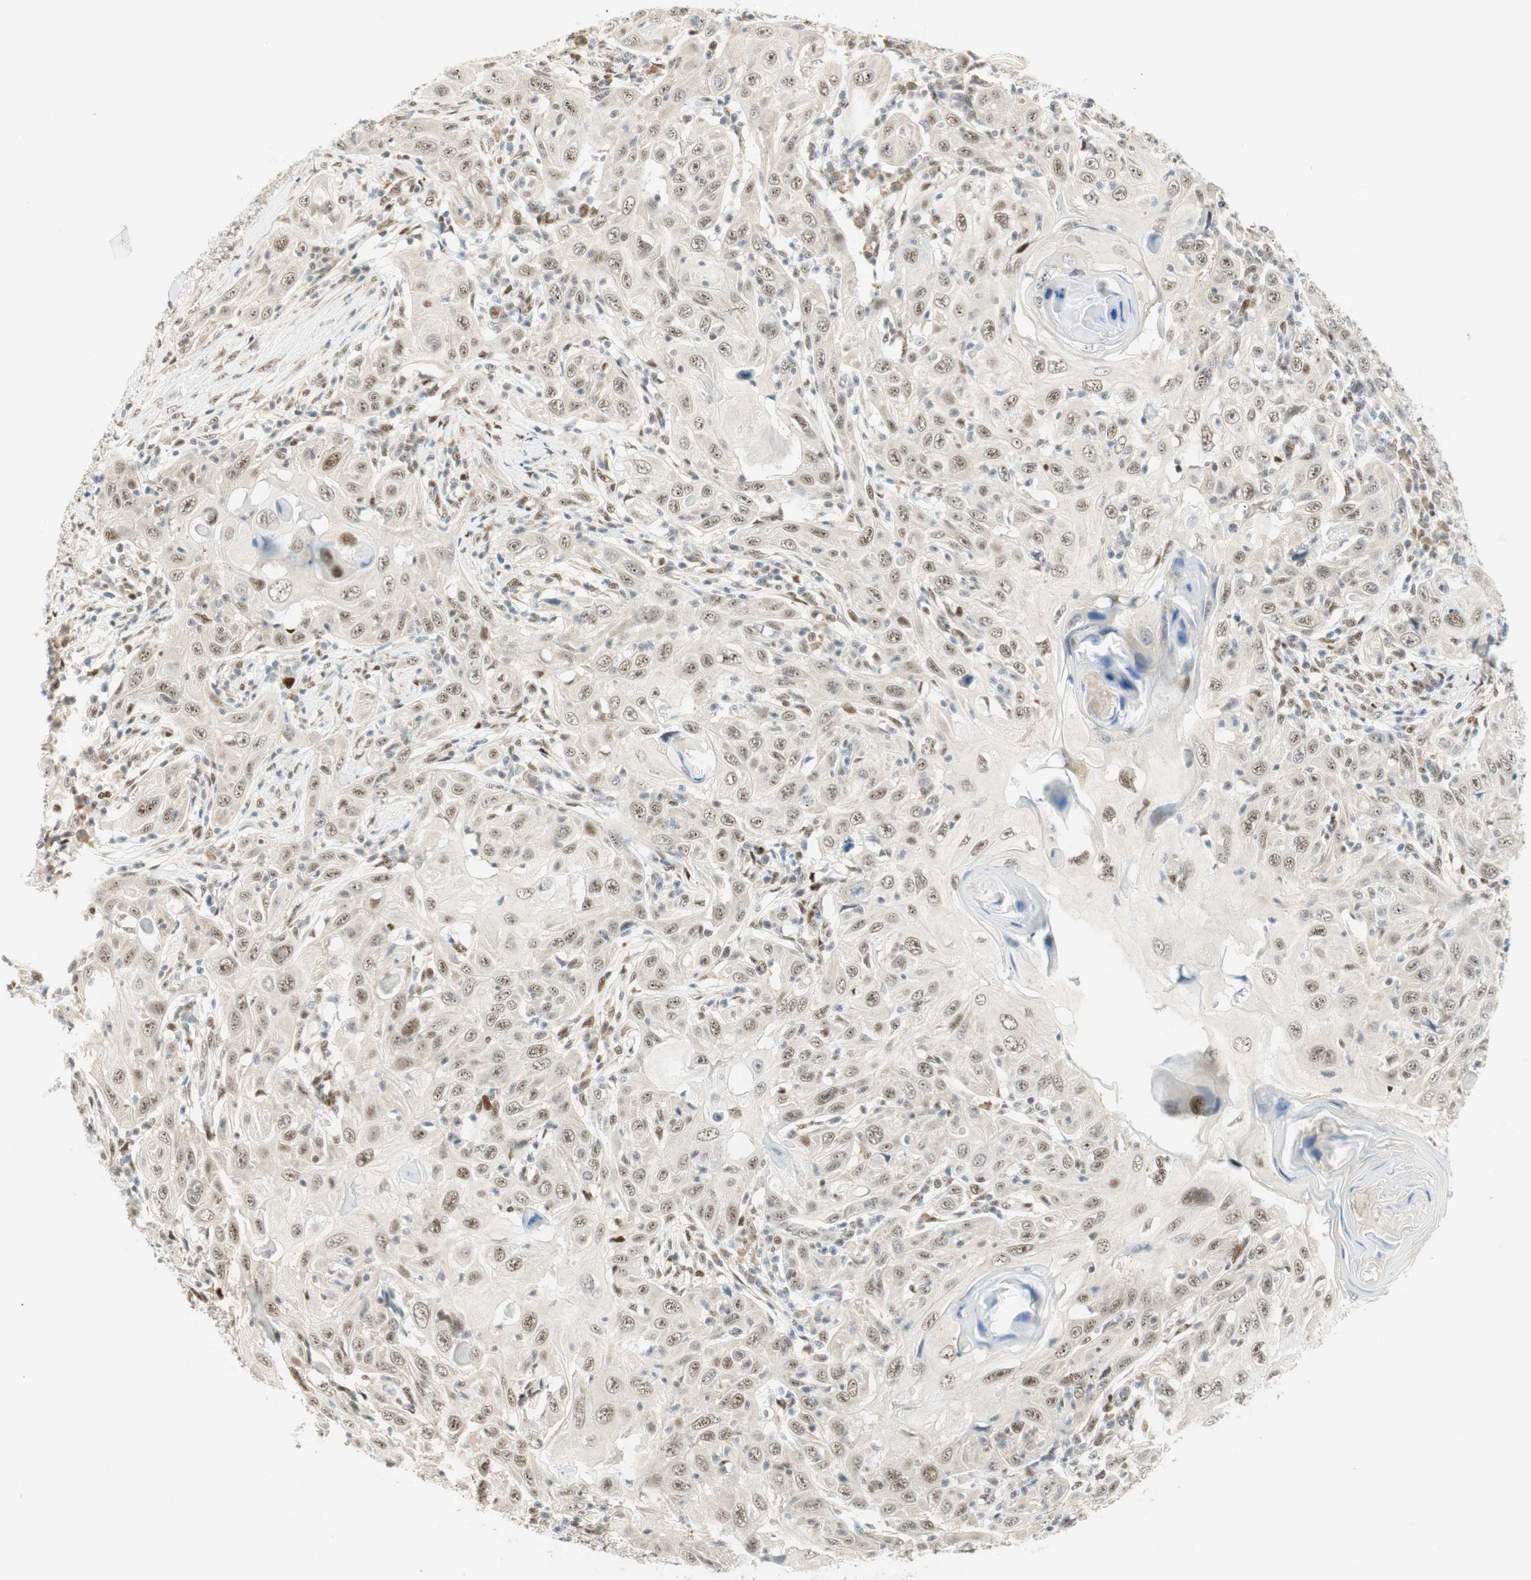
{"staining": {"intensity": "weak", "quantity": "25%-75%", "location": "nuclear"}, "tissue": "skin cancer", "cell_type": "Tumor cells", "image_type": "cancer", "snomed": [{"axis": "morphology", "description": "Squamous cell carcinoma, NOS"}, {"axis": "topography", "description": "Skin"}], "caption": "The micrograph reveals immunohistochemical staining of skin squamous cell carcinoma. There is weak nuclear staining is seen in approximately 25%-75% of tumor cells.", "gene": "MSX2", "patient": {"sex": "female", "age": 88}}